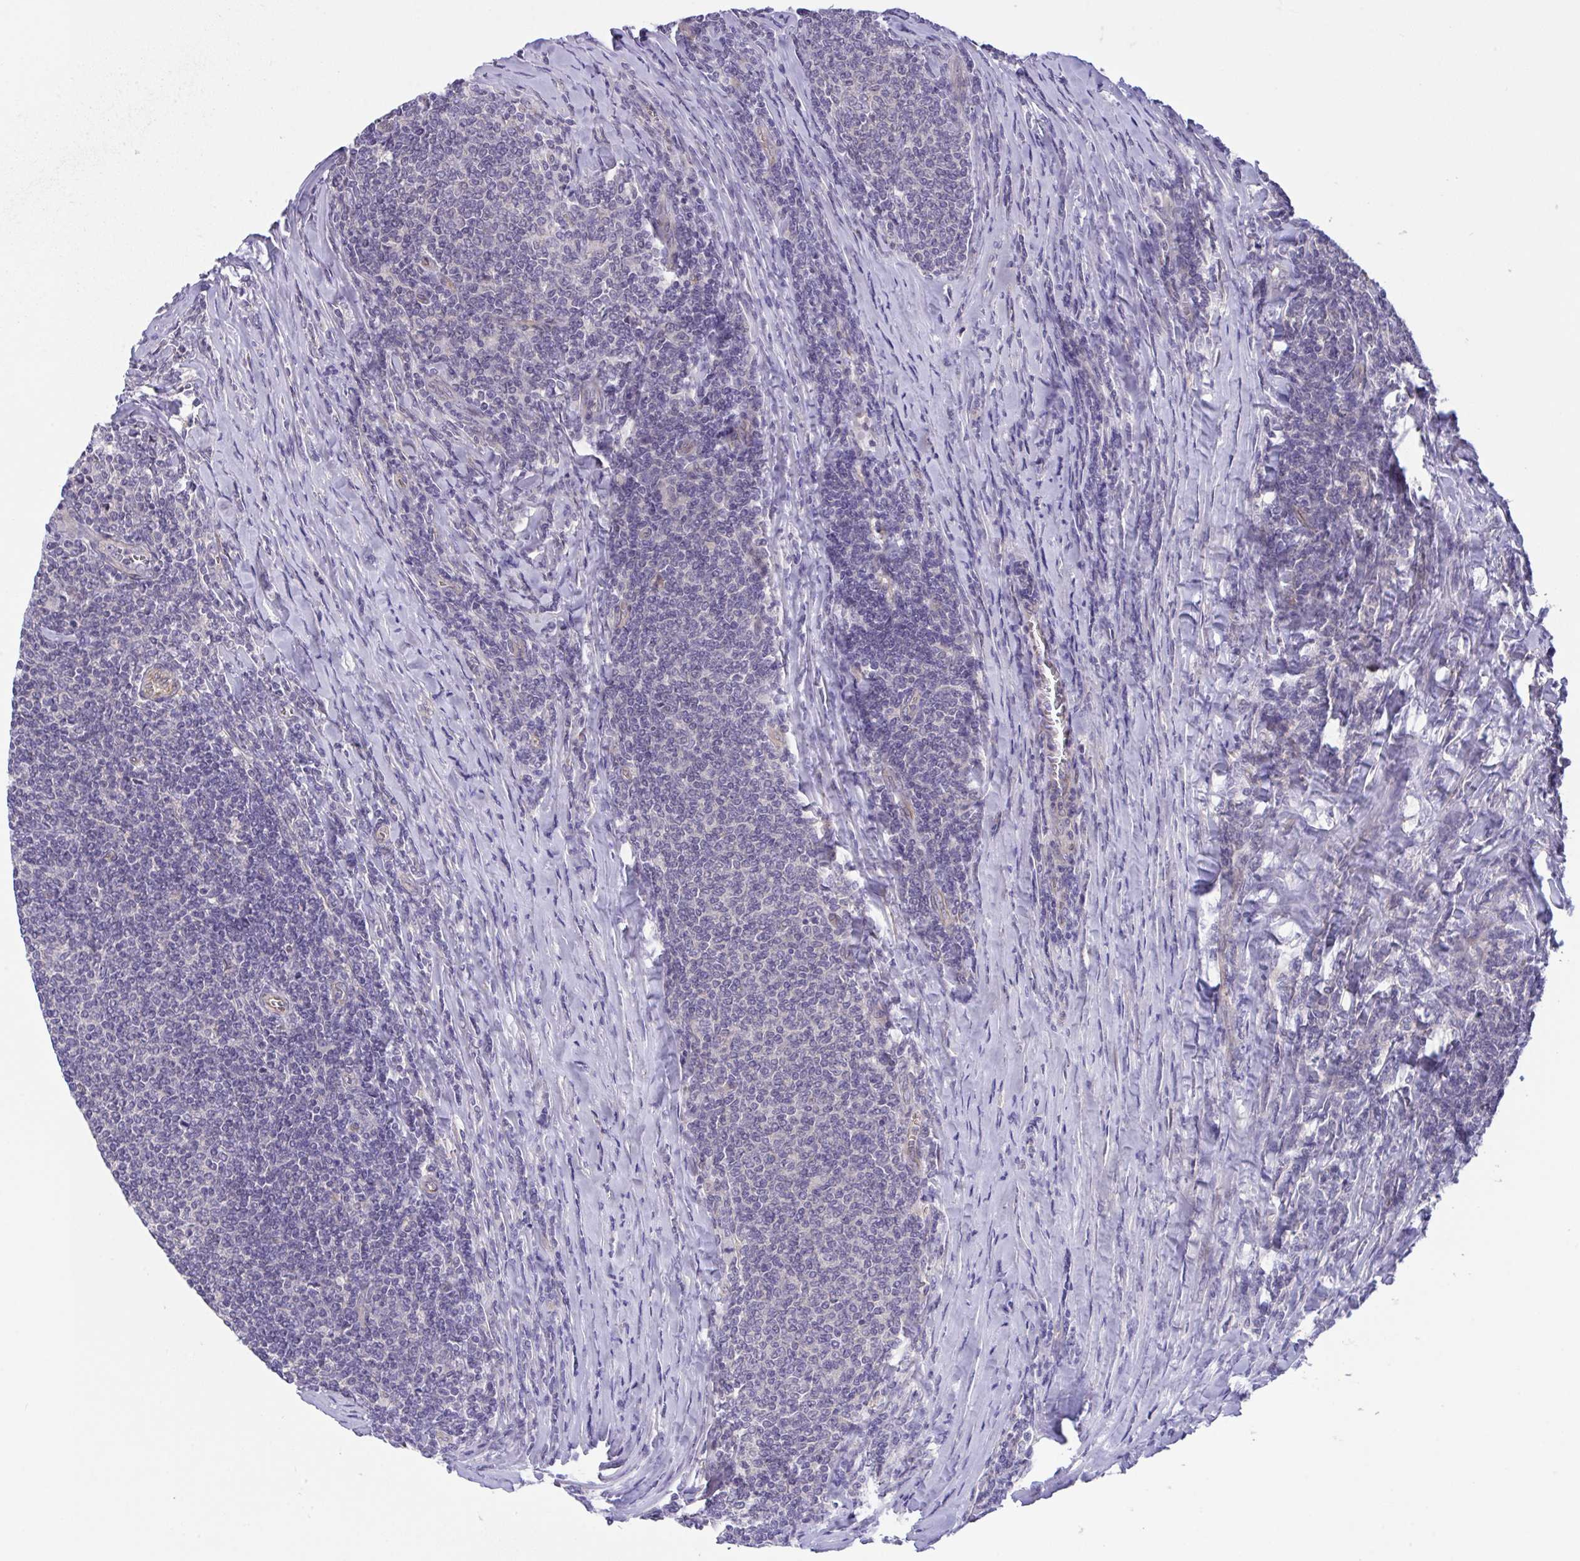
{"staining": {"intensity": "negative", "quantity": "none", "location": "none"}, "tissue": "lymphoma", "cell_type": "Tumor cells", "image_type": "cancer", "snomed": [{"axis": "morphology", "description": "Malignant lymphoma, non-Hodgkin's type, Low grade"}, {"axis": "topography", "description": "Lymph node"}], "caption": "There is no significant expression in tumor cells of low-grade malignant lymphoma, non-Hodgkin's type.", "gene": "RHOXF1", "patient": {"sex": "male", "age": 52}}